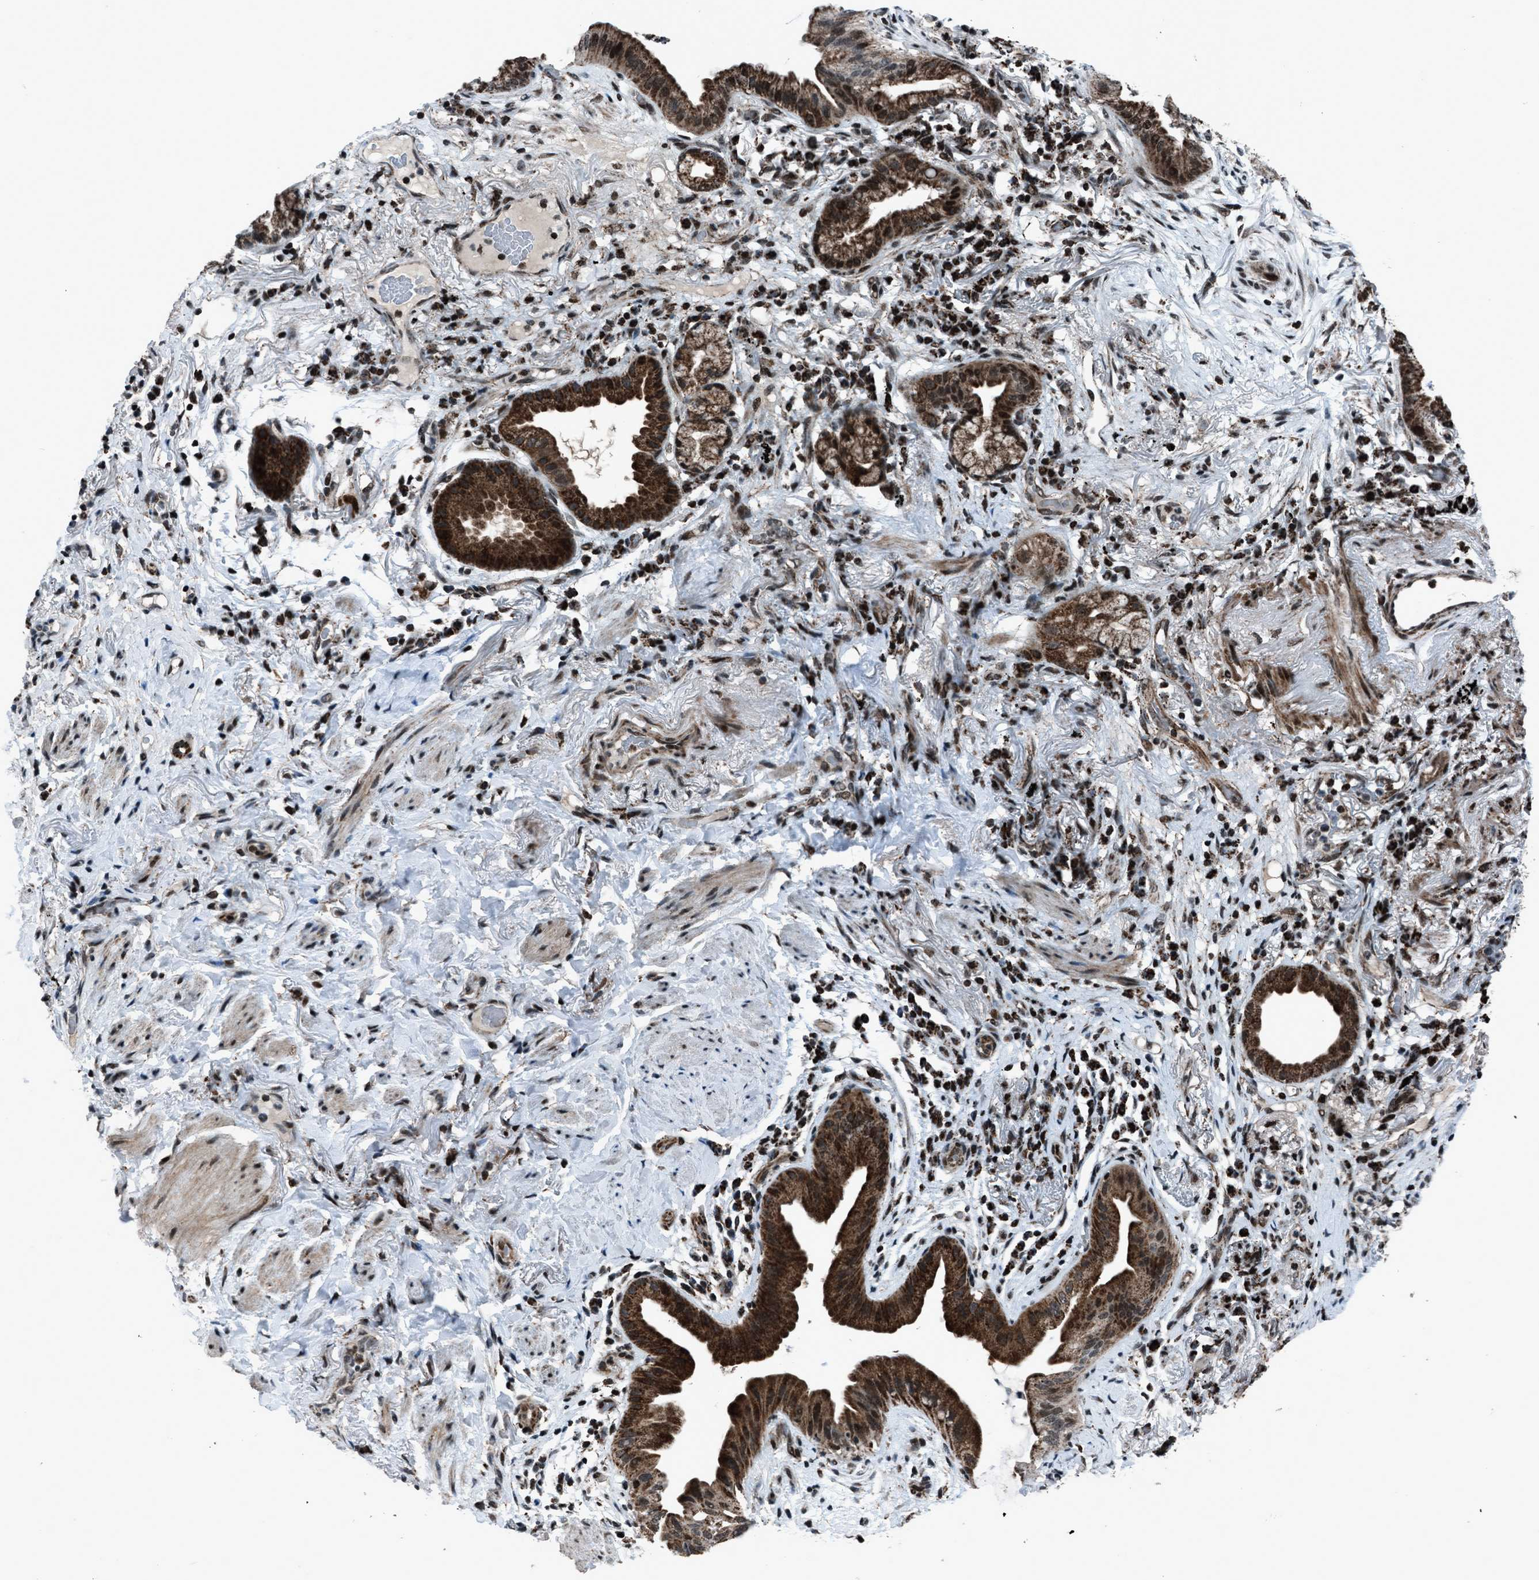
{"staining": {"intensity": "strong", "quantity": ">75%", "location": "cytoplasmic/membranous,nuclear"}, "tissue": "lung cancer", "cell_type": "Tumor cells", "image_type": "cancer", "snomed": [{"axis": "morphology", "description": "Normal tissue, NOS"}, {"axis": "morphology", "description": "Adenocarcinoma, NOS"}, {"axis": "topography", "description": "Bronchus"}, {"axis": "topography", "description": "Lung"}], "caption": "This micrograph displays immunohistochemistry (IHC) staining of lung cancer (adenocarcinoma), with high strong cytoplasmic/membranous and nuclear expression in about >75% of tumor cells.", "gene": "MORC3", "patient": {"sex": "female", "age": 70}}